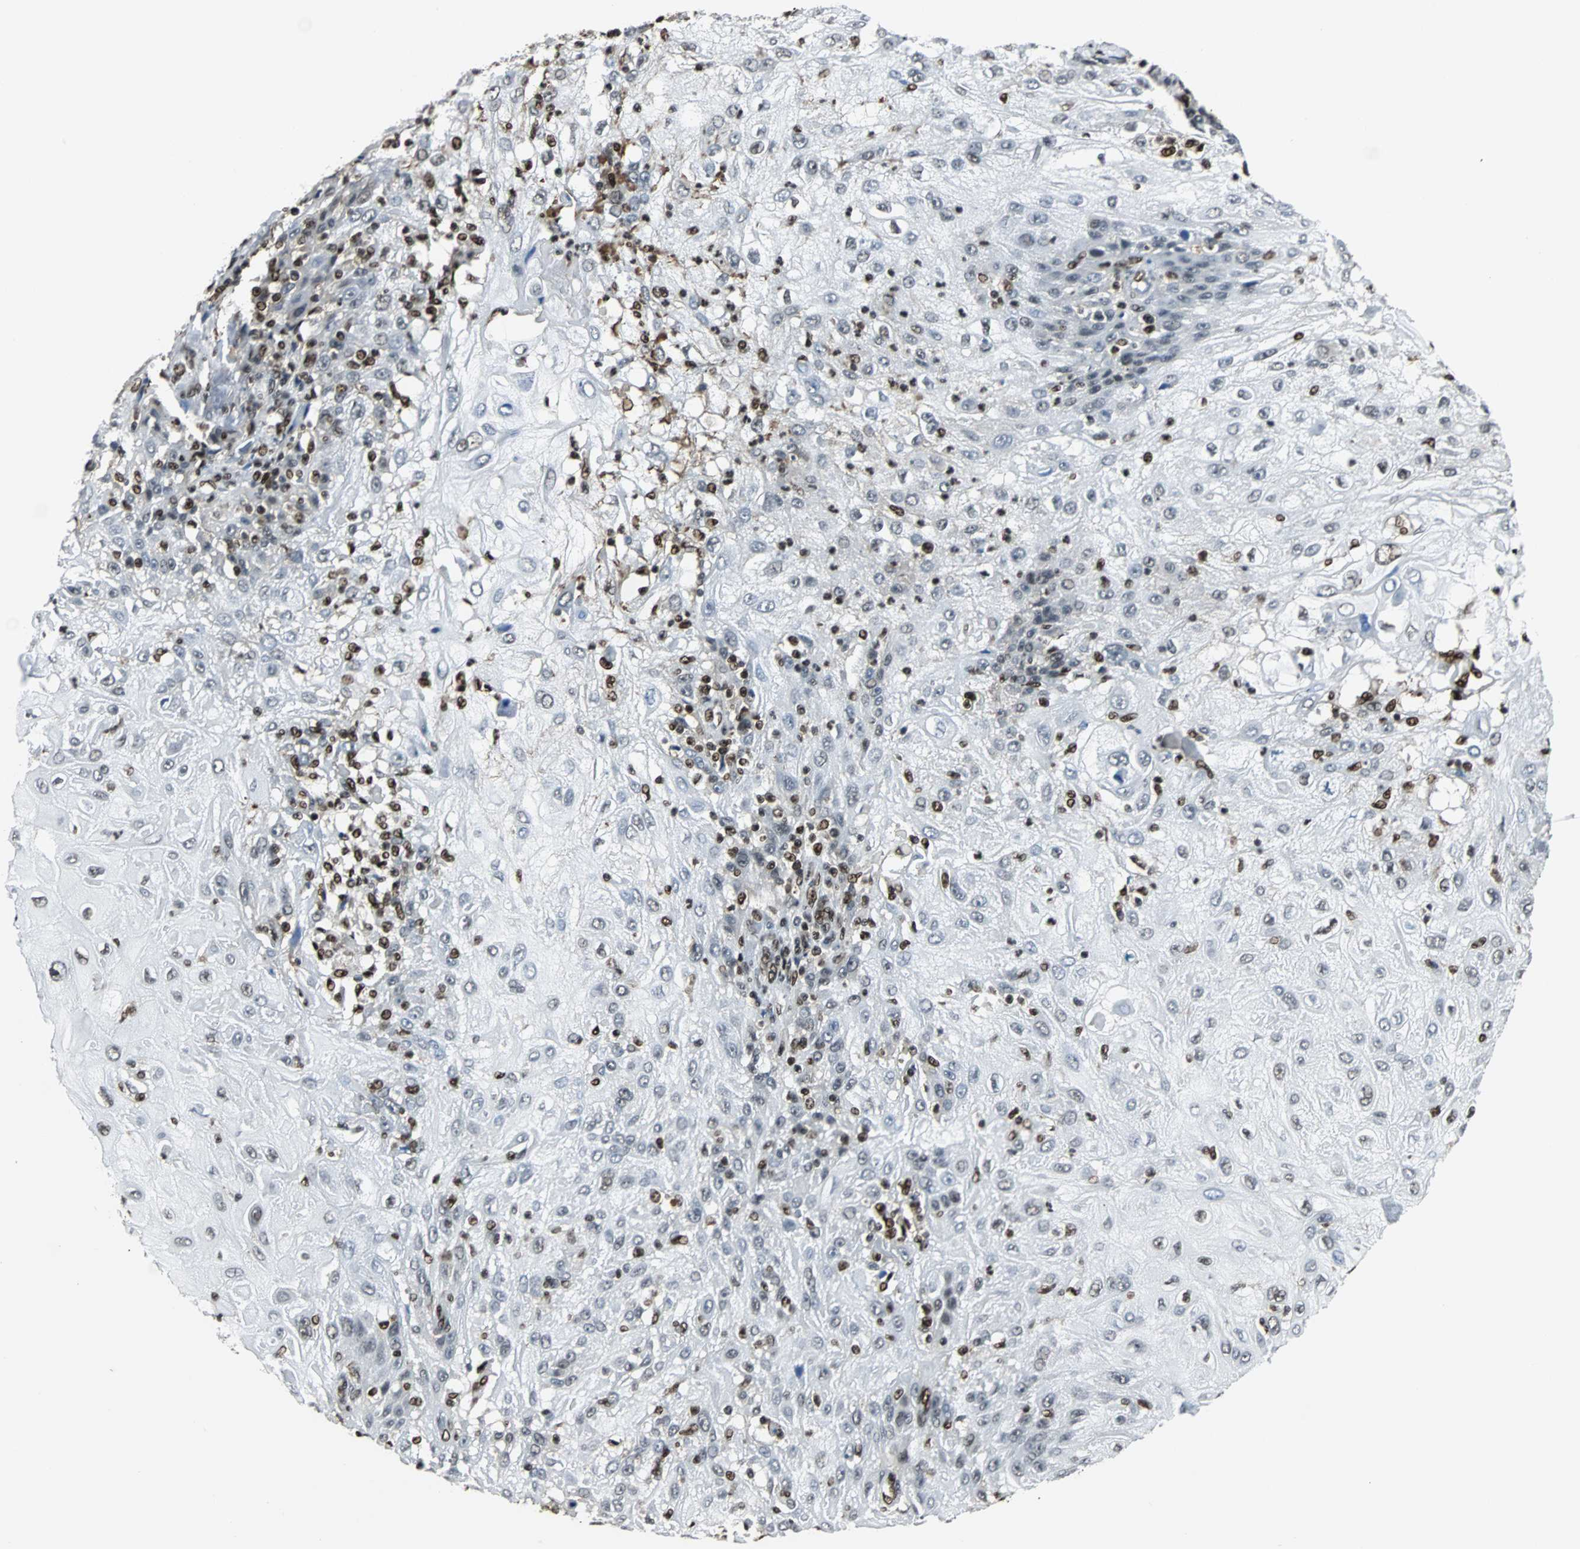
{"staining": {"intensity": "weak", "quantity": "<25%", "location": "nuclear"}, "tissue": "skin cancer", "cell_type": "Tumor cells", "image_type": "cancer", "snomed": [{"axis": "morphology", "description": "Normal tissue, NOS"}, {"axis": "morphology", "description": "Squamous cell carcinoma, NOS"}, {"axis": "topography", "description": "Skin"}], "caption": "DAB immunohistochemical staining of human skin cancer (squamous cell carcinoma) exhibits no significant expression in tumor cells.", "gene": "XRCC4", "patient": {"sex": "female", "age": 83}}